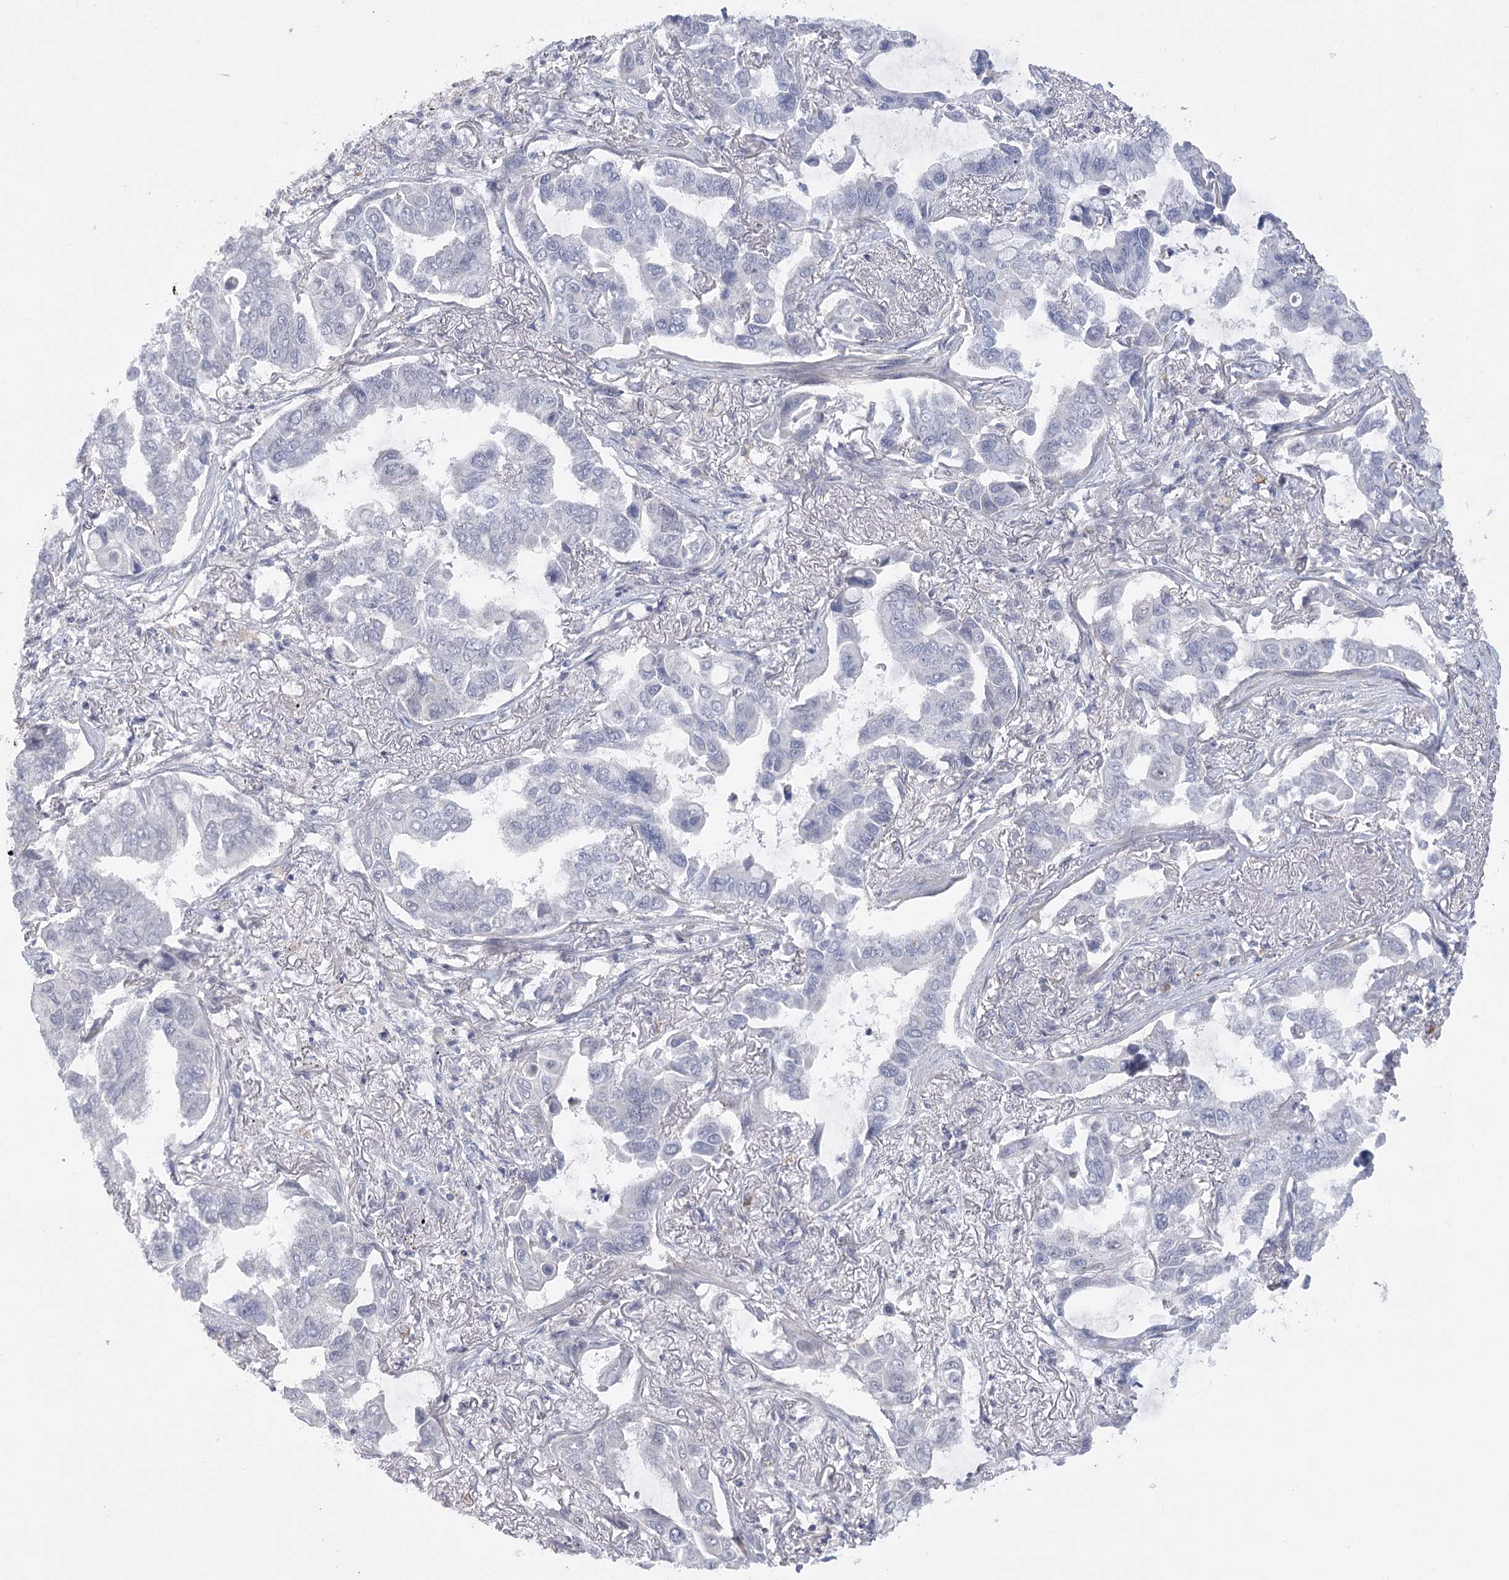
{"staining": {"intensity": "negative", "quantity": "none", "location": "none"}, "tissue": "lung cancer", "cell_type": "Tumor cells", "image_type": "cancer", "snomed": [{"axis": "morphology", "description": "Adenocarcinoma, NOS"}, {"axis": "topography", "description": "Lung"}], "caption": "The photomicrograph displays no staining of tumor cells in adenocarcinoma (lung). (DAB immunohistochemistry with hematoxylin counter stain).", "gene": "FAM76B", "patient": {"sex": "male", "age": 64}}